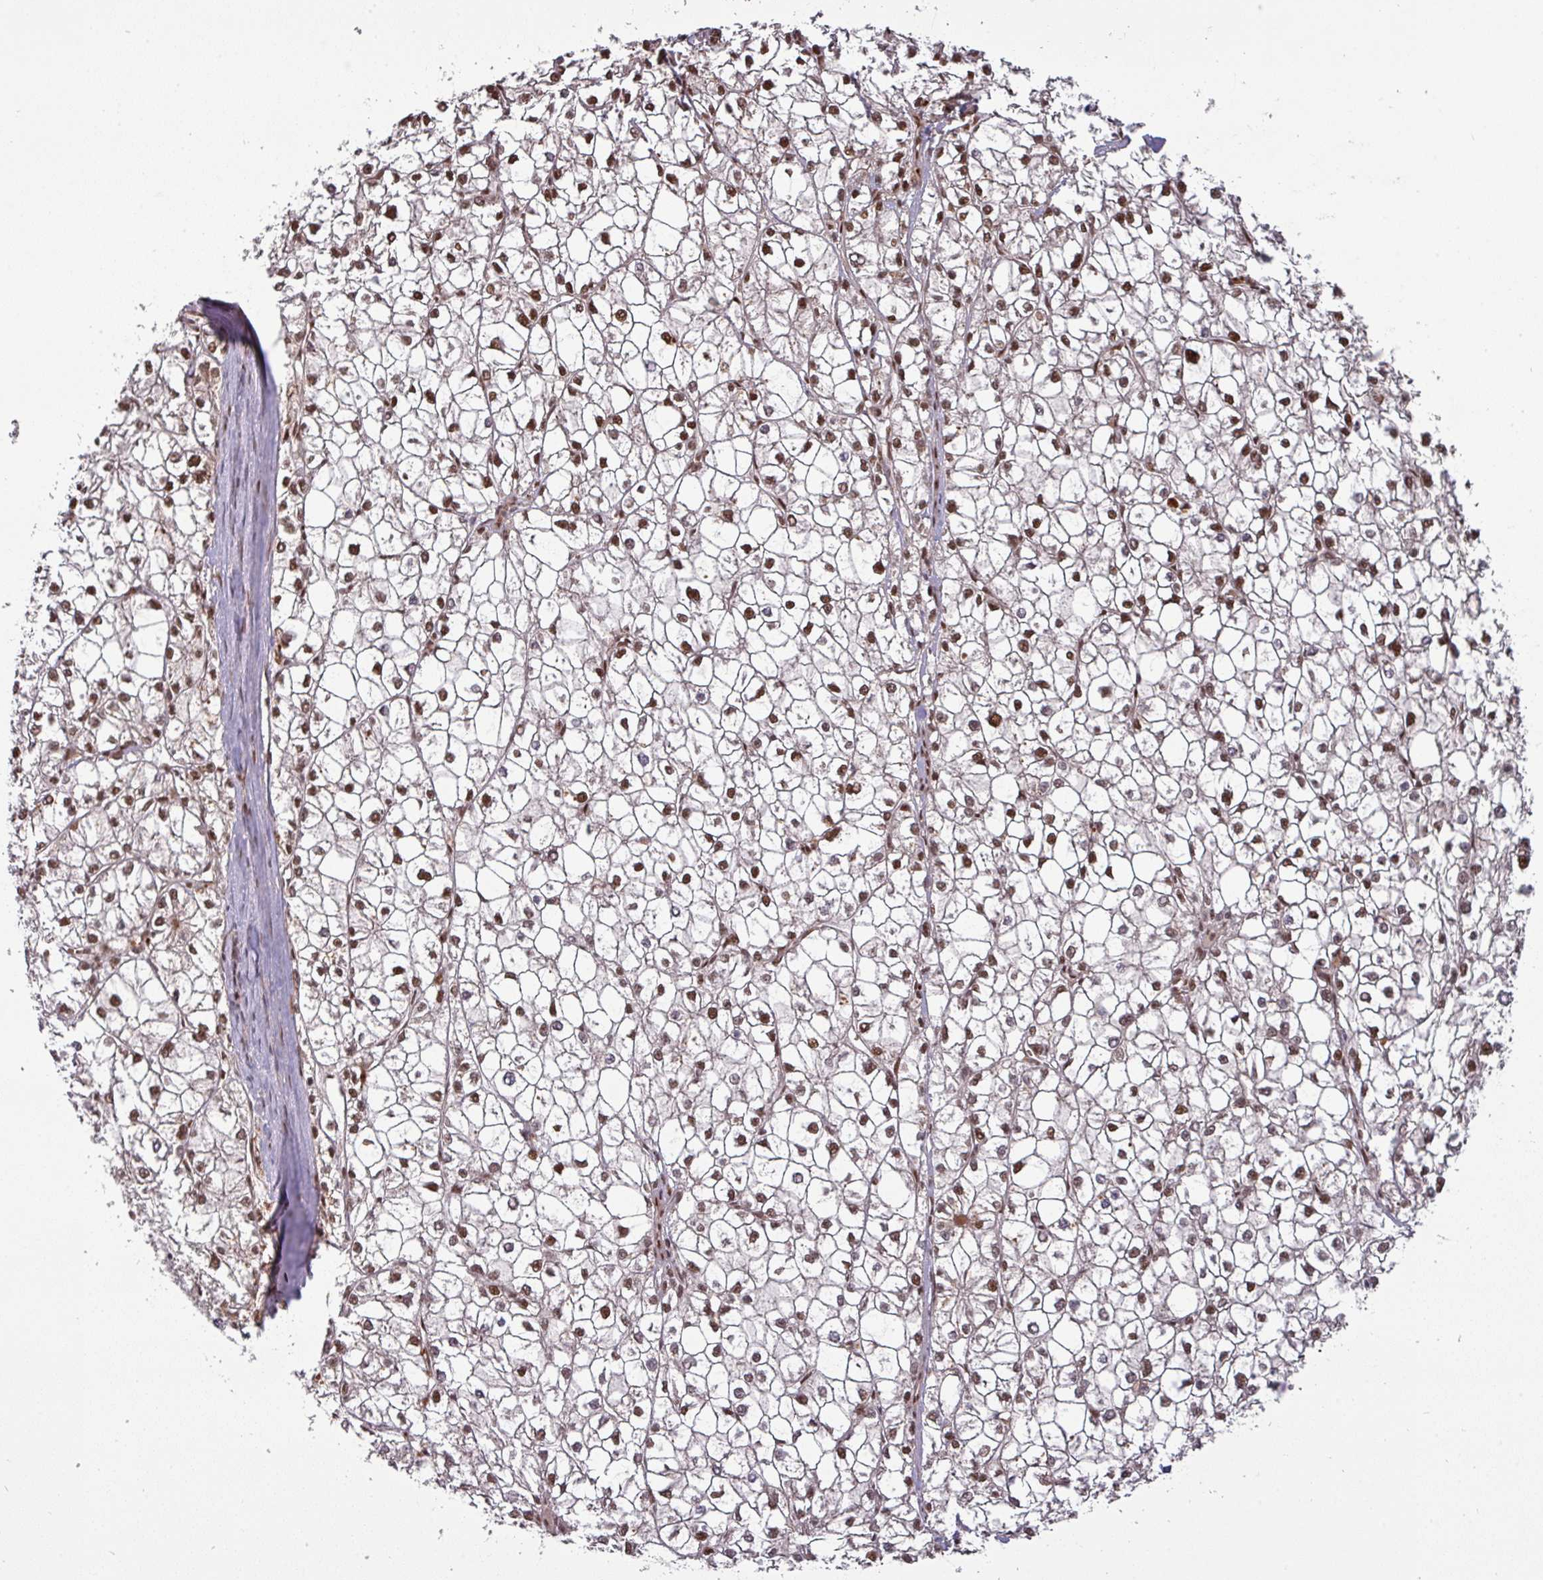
{"staining": {"intensity": "moderate", "quantity": "25%-75%", "location": "nuclear"}, "tissue": "liver cancer", "cell_type": "Tumor cells", "image_type": "cancer", "snomed": [{"axis": "morphology", "description": "Carcinoma, Hepatocellular, NOS"}, {"axis": "topography", "description": "Liver"}], "caption": "Liver cancer (hepatocellular carcinoma) stained for a protein reveals moderate nuclear positivity in tumor cells.", "gene": "CIC", "patient": {"sex": "female", "age": 43}}